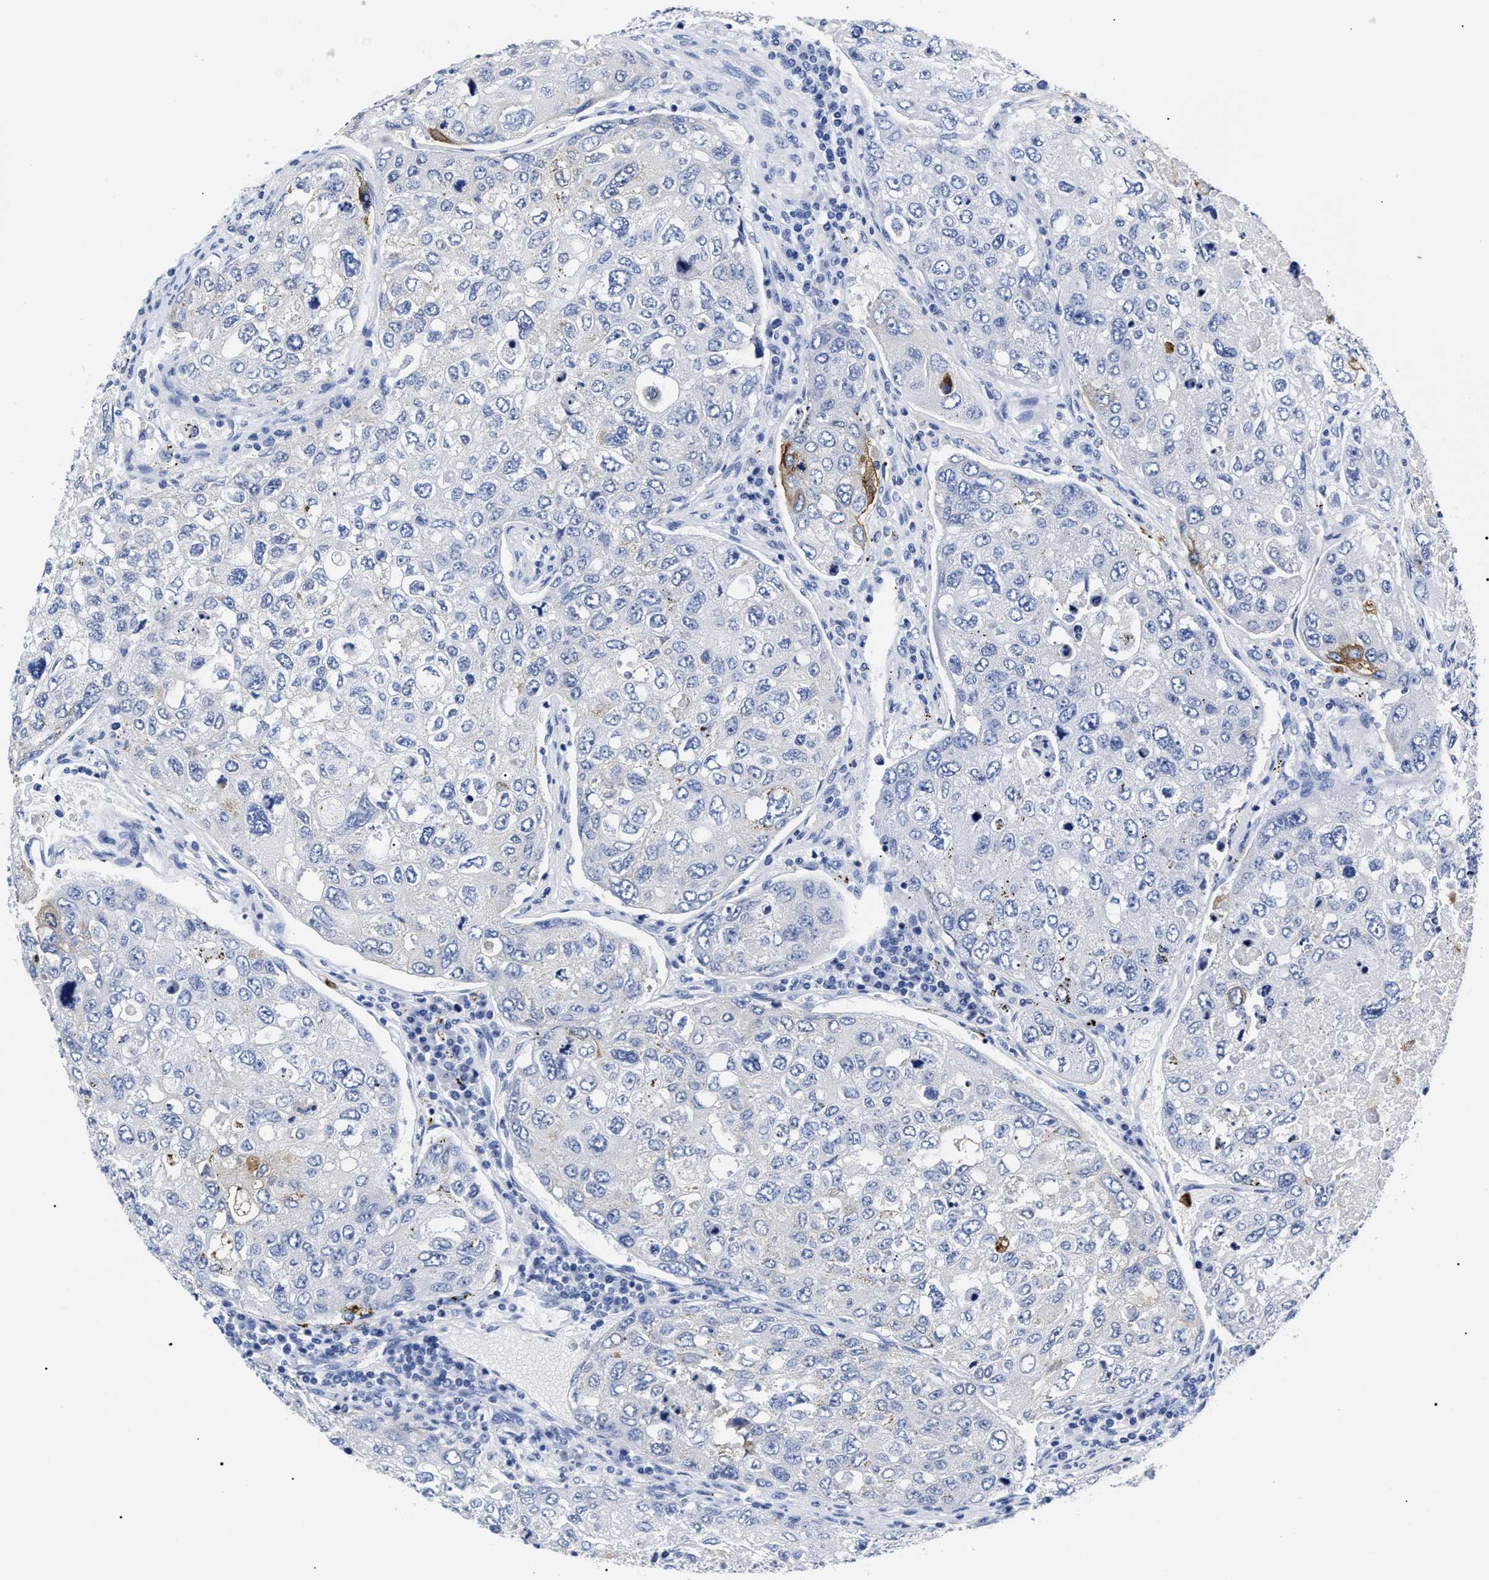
{"staining": {"intensity": "moderate", "quantity": "<25%", "location": "cytoplasmic/membranous"}, "tissue": "urothelial cancer", "cell_type": "Tumor cells", "image_type": "cancer", "snomed": [{"axis": "morphology", "description": "Urothelial carcinoma, High grade"}, {"axis": "topography", "description": "Lymph node"}, {"axis": "topography", "description": "Urinary bladder"}], "caption": "Approximately <25% of tumor cells in human urothelial cancer exhibit moderate cytoplasmic/membranous protein positivity as visualized by brown immunohistochemical staining.", "gene": "ALPG", "patient": {"sex": "male", "age": 51}}